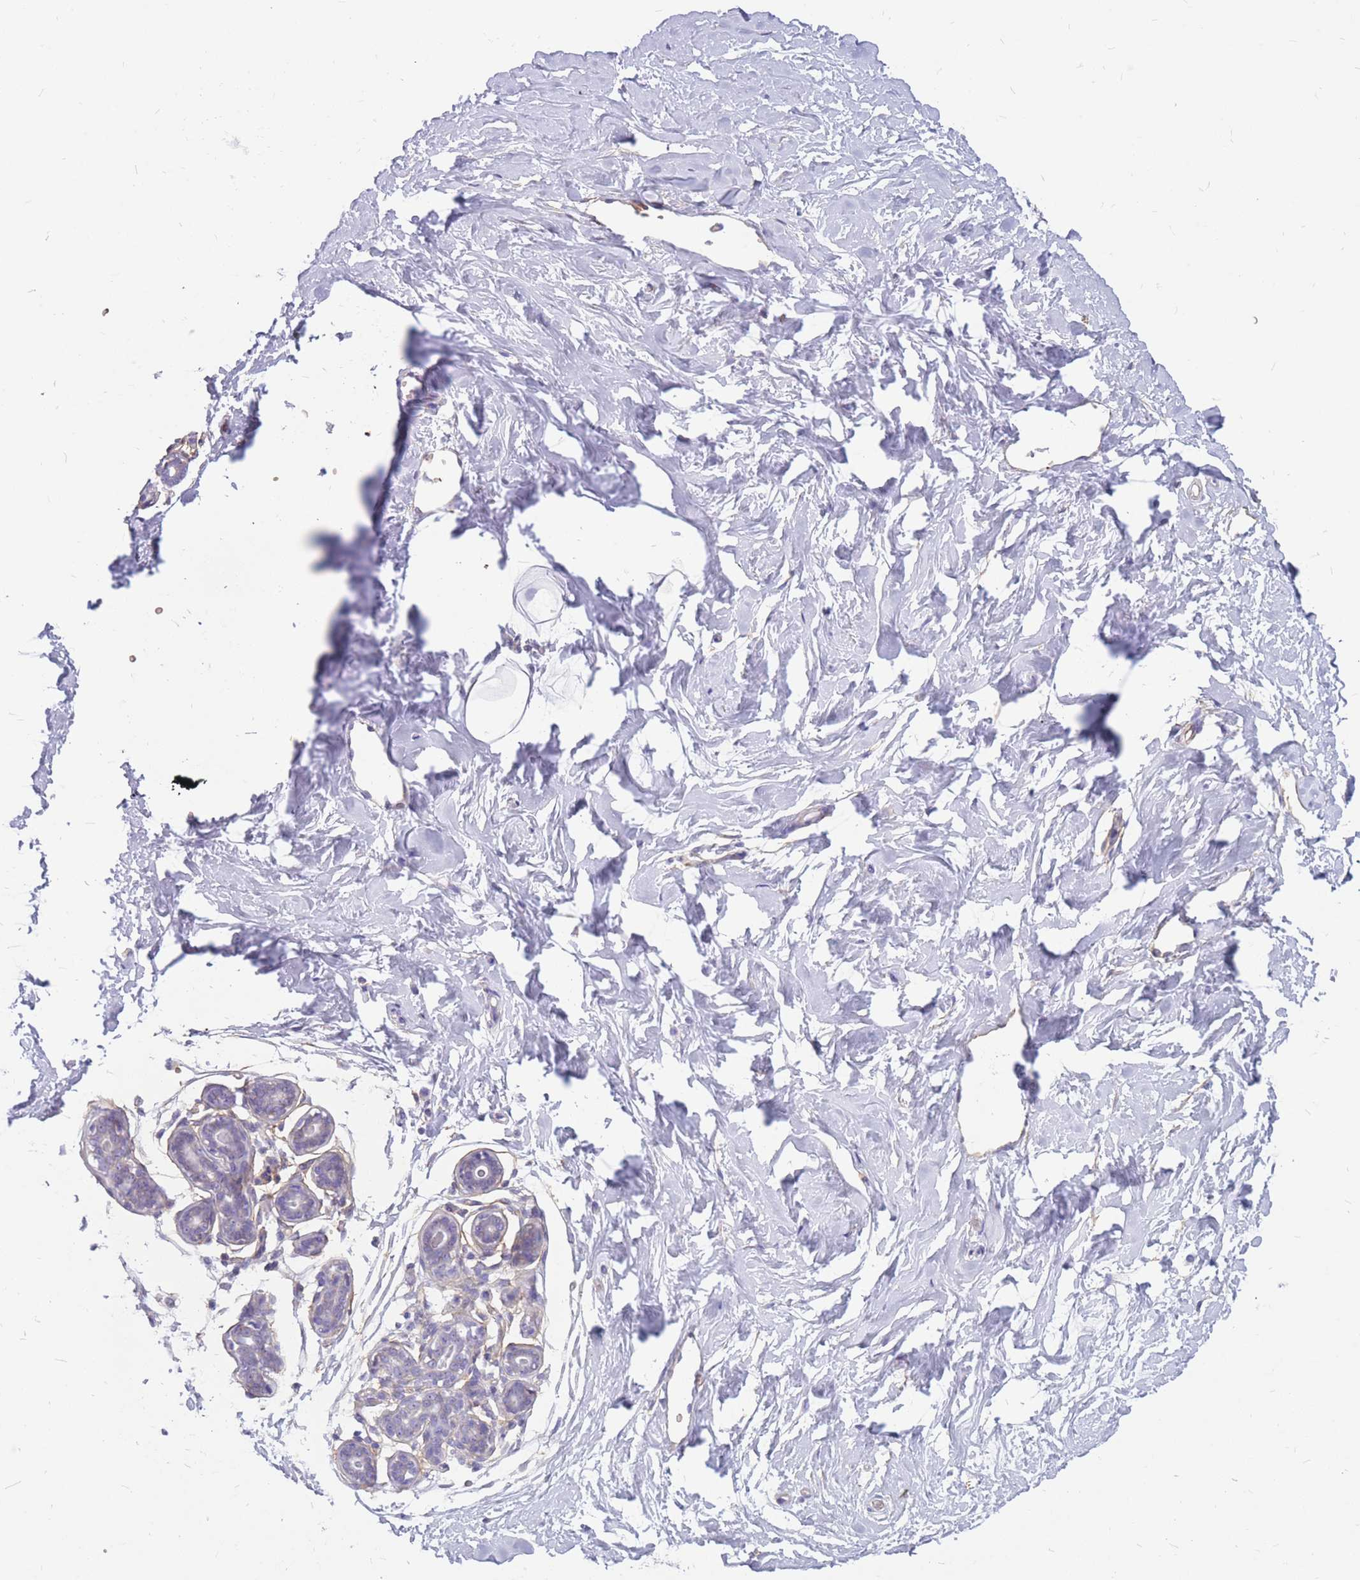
{"staining": {"intensity": "negative", "quantity": "none", "location": "none"}, "tissue": "breast", "cell_type": "Adipocytes", "image_type": "normal", "snomed": [{"axis": "morphology", "description": "Normal tissue, NOS"}, {"axis": "morphology", "description": "Adenoma, NOS"}, {"axis": "topography", "description": "Breast"}], "caption": "Normal breast was stained to show a protein in brown. There is no significant expression in adipocytes. Brightfield microscopy of immunohistochemistry stained with DAB (brown) and hematoxylin (blue), captured at high magnification.", "gene": "ADD2", "patient": {"sex": "female", "age": 23}}